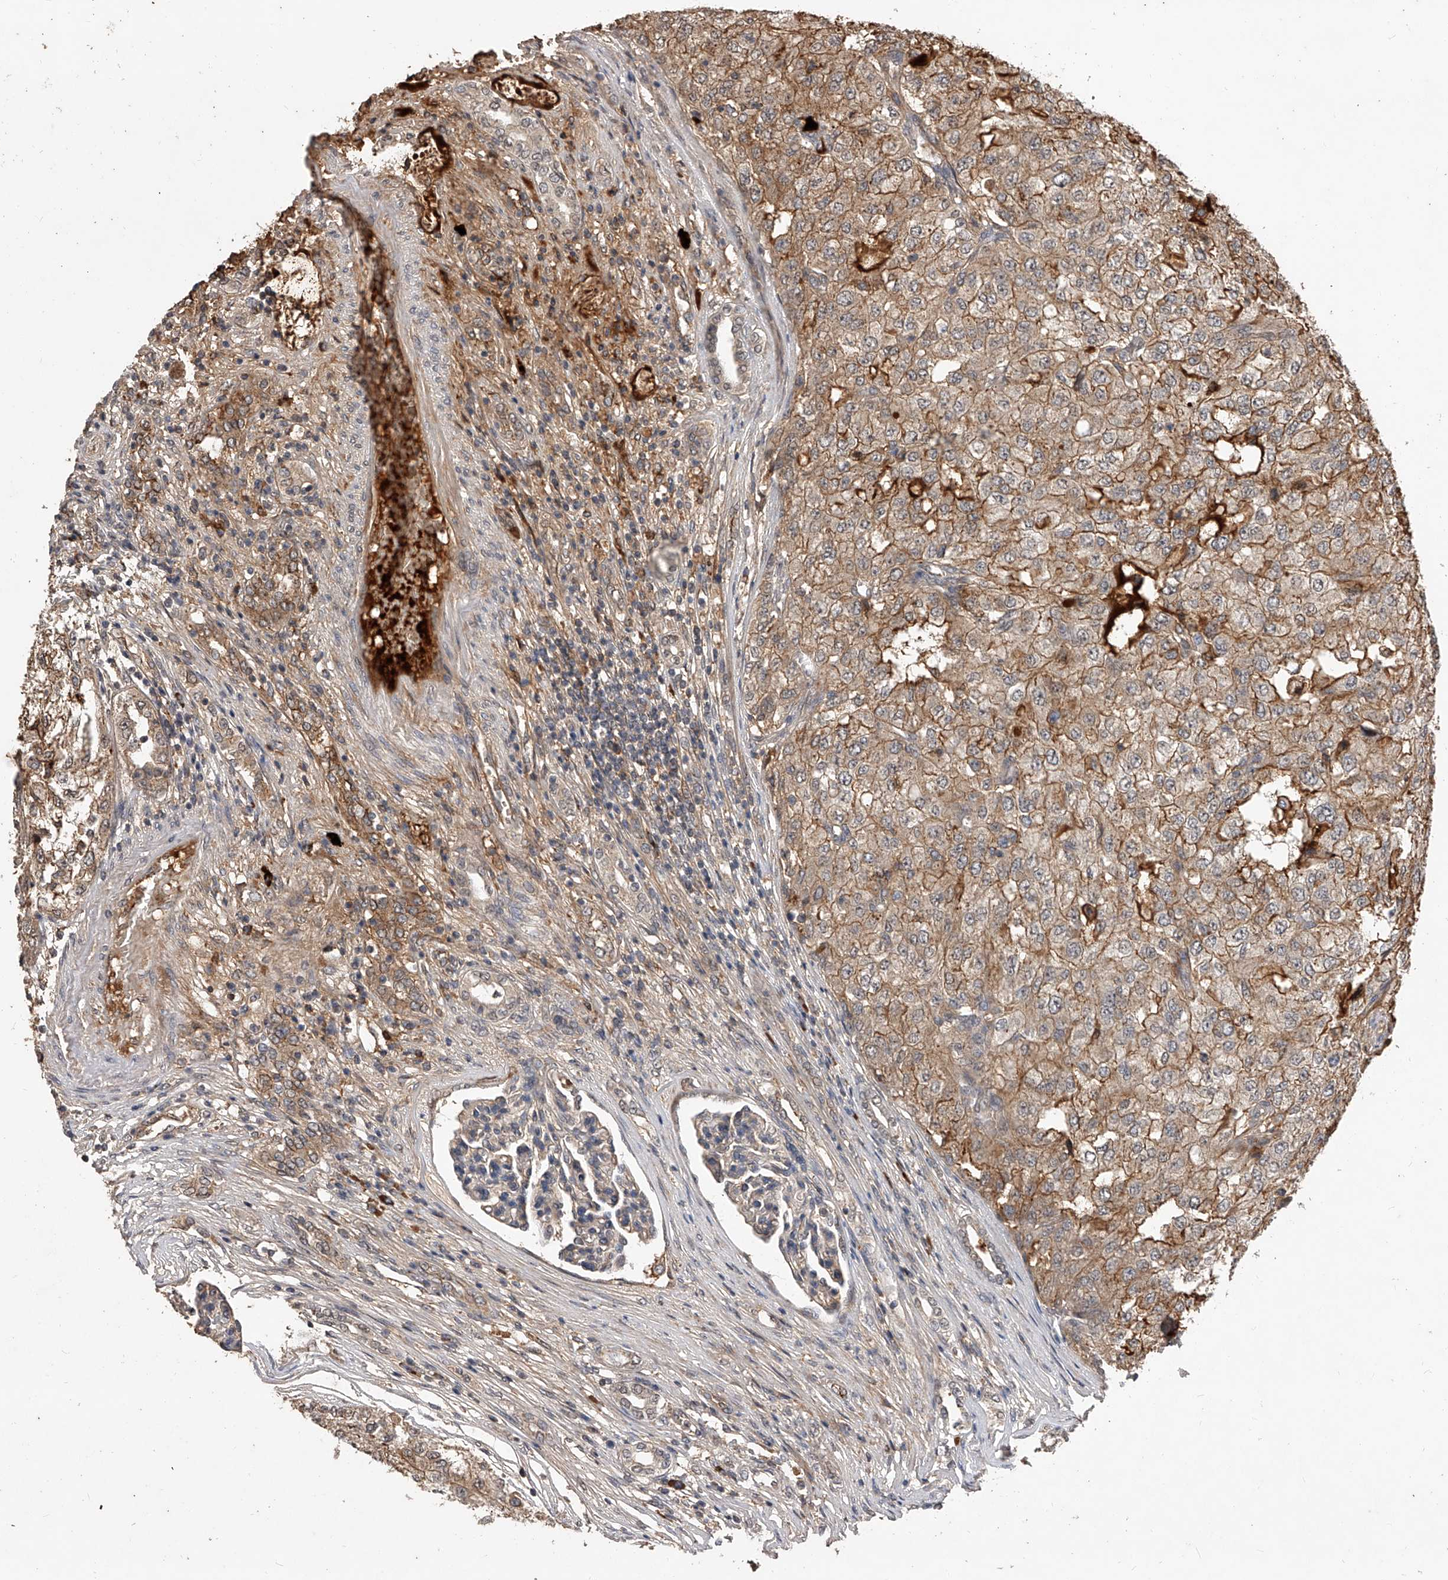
{"staining": {"intensity": "moderate", "quantity": ">75%", "location": "cytoplasmic/membranous"}, "tissue": "renal cancer", "cell_type": "Tumor cells", "image_type": "cancer", "snomed": [{"axis": "morphology", "description": "Adenocarcinoma, NOS"}, {"axis": "topography", "description": "Kidney"}], "caption": "The image exhibits immunohistochemical staining of renal cancer (adenocarcinoma). There is moderate cytoplasmic/membranous expression is identified in about >75% of tumor cells. (Stains: DAB in brown, nuclei in blue, Microscopy: brightfield microscopy at high magnification).", "gene": "CFAP410", "patient": {"sex": "female", "age": 54}}